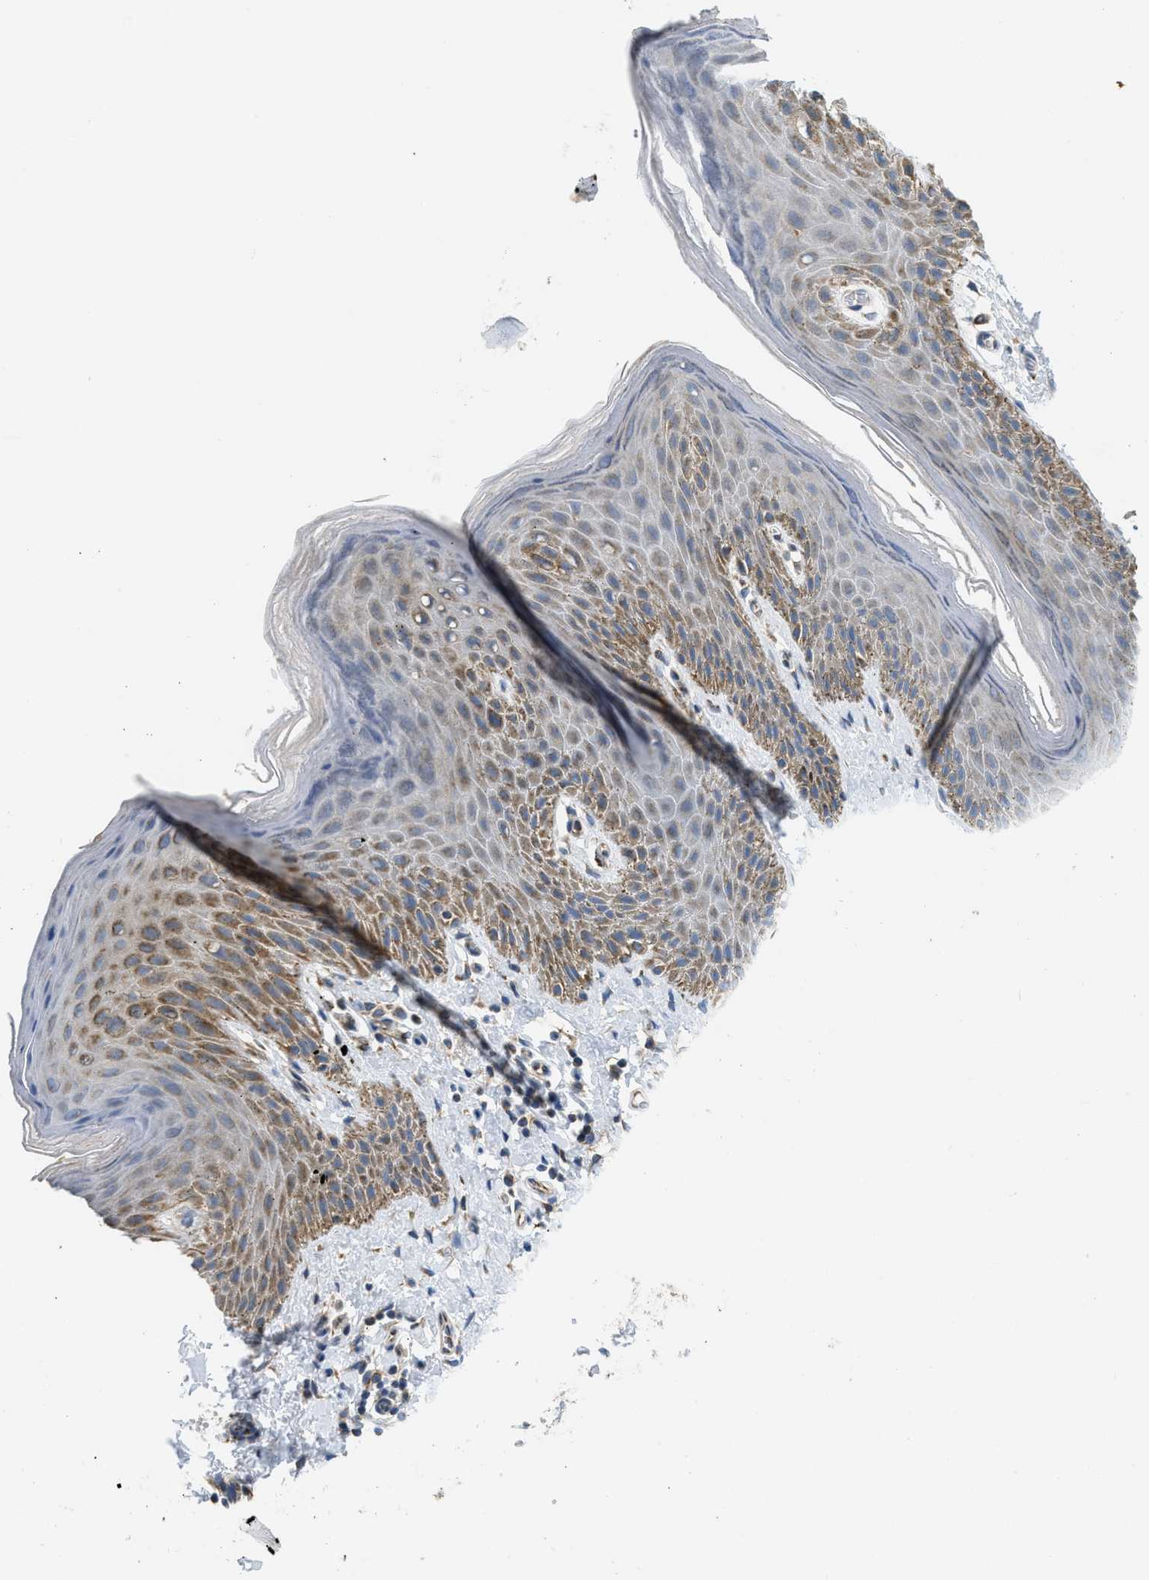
{"staining": {"intensity": "moderate", "quantity": "25%-75%", "location": "cytoplasmic/membranous"}, "tissue": "skin", "cell_type": "Epidermal cells", "image_type": "normal", "snomed": [{"axis": "morphology", "description": "Normal tissue, NOS"}, {"axis": "topography", "description": "Anal"}], "caption": "About 25%-75% of epidermal cells in unremarkable skin exhibit moderate cytoplasmic/membranous protein expression as visualized by brown immunohistochemical staining.", "gene": "GOT2", "patient": {"sex": "male", "age": 44}}